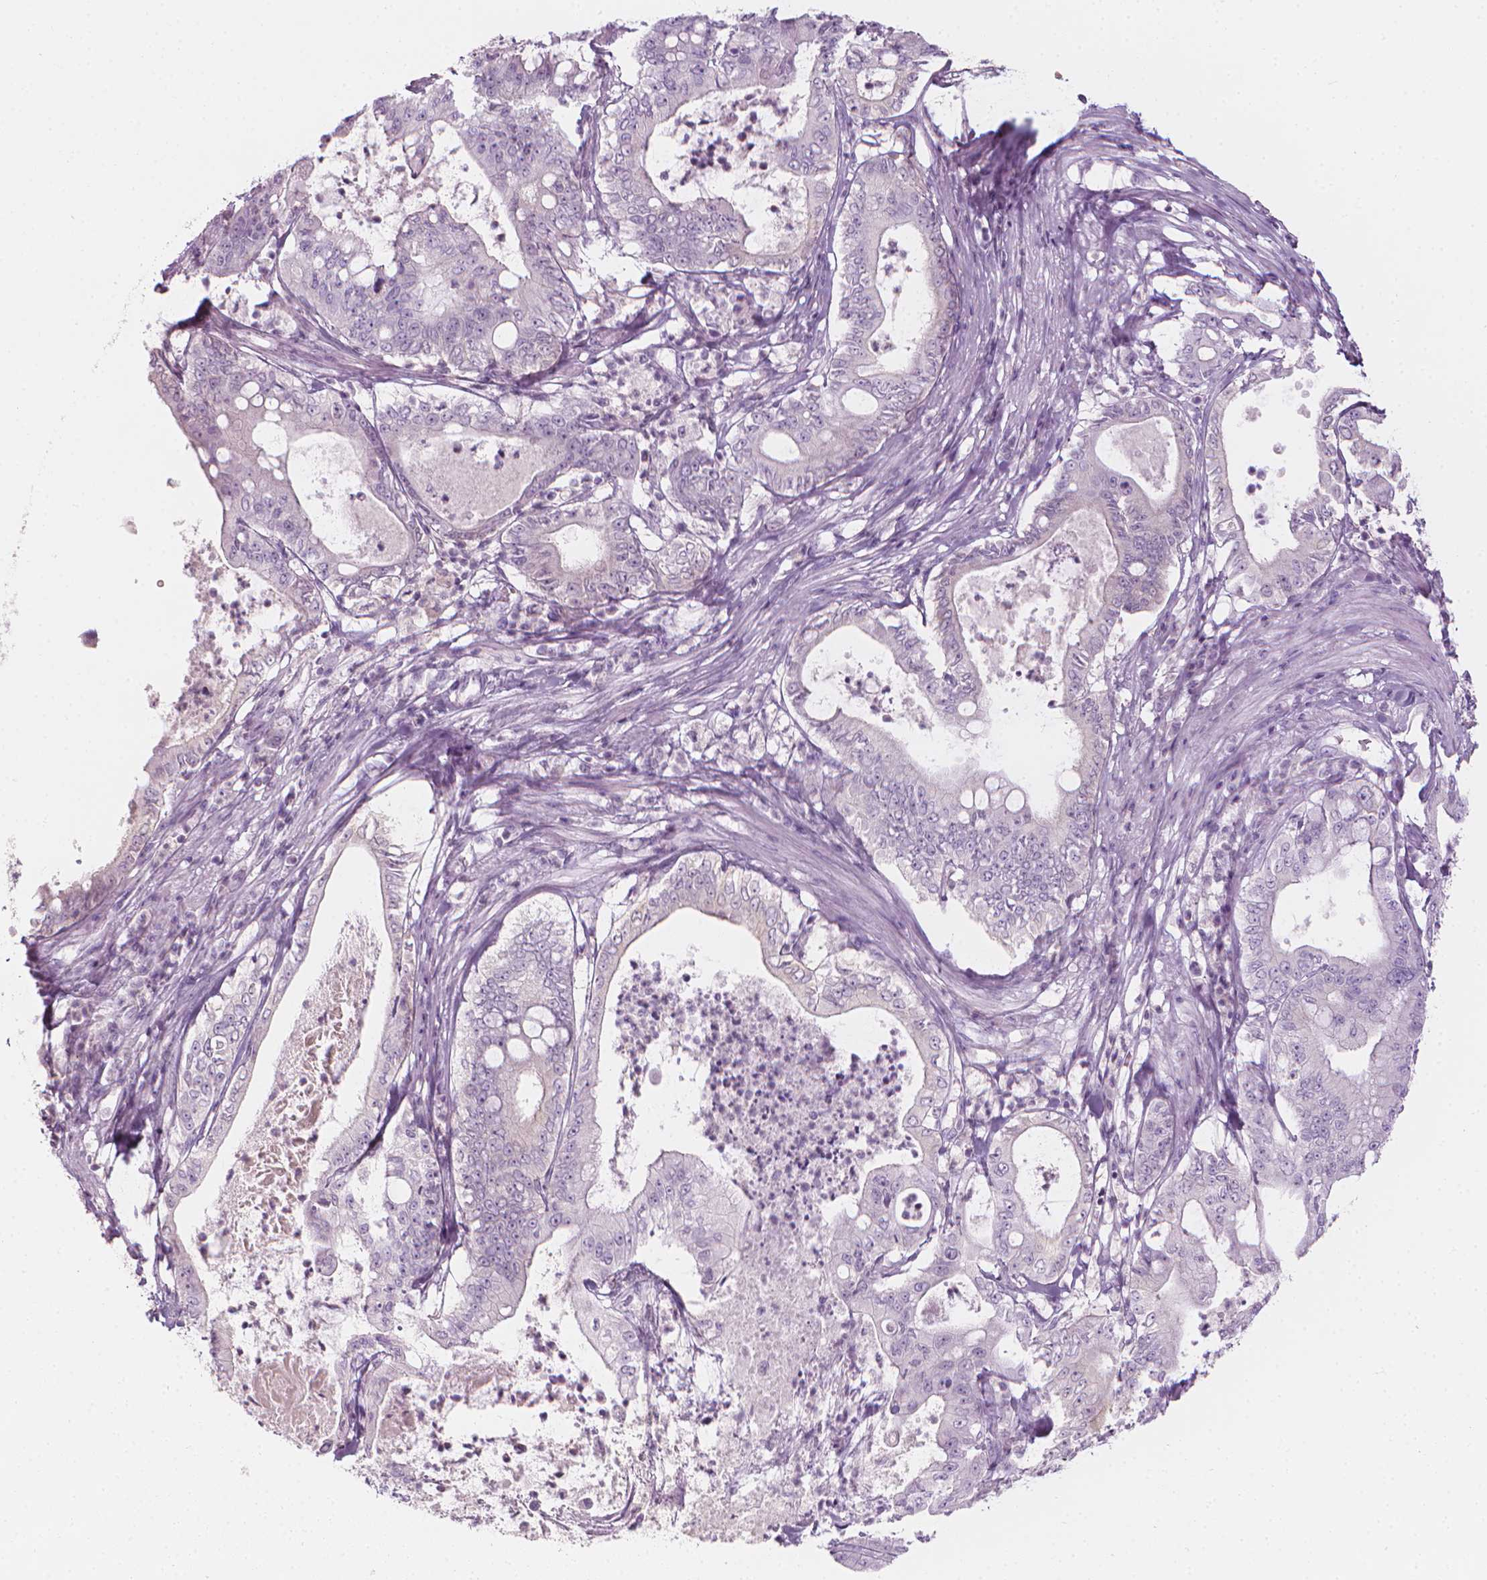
{"staining": {"intensity": "negative", "quantity": "none", "location": "none"}, "tissue": "pancreatic cancer", "cell_type": "Tumor cells", "image_type": "cancer", "snomed": [{"axis": "morphology", "description": "Adenocarcinoma, NOS"}, {"axis": "topography", "description": "Pancreas"}], "caption": "IHC image of neoplastic tissue: human pancreatic cancer stained with DAB demonstrates no significant protein expression in tumor cells.", "gene": "SHMT1", "patient": {"sex": "male", "age": 71}}